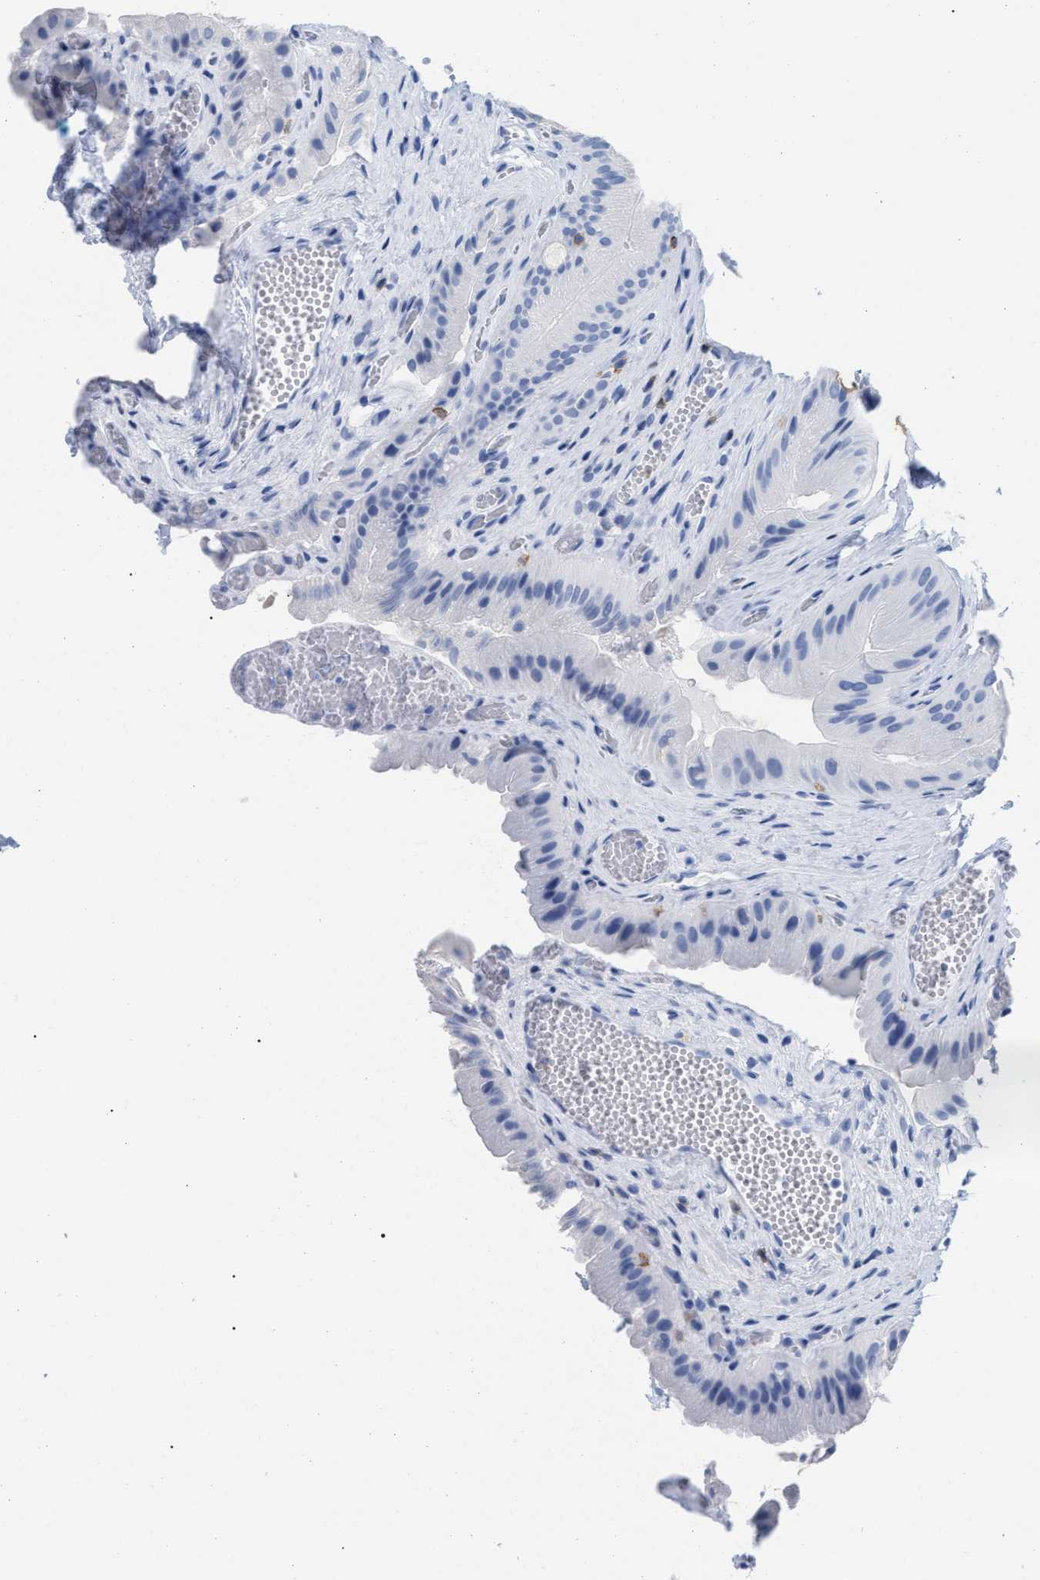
{"staining": {"intensity": "negative", "quantity": "none", "location": "none"}, "tissue": "gallbladder", "cell_type": "Glandular cells", "image_type": "normal", "snomed": [{"axis": "morphology", "description": "Normal tissue, NOS"}, {"axis": "topography", "description": "Gallbladder"}], "caption": "The micrograph displays no significant expression in glandular cells of gallbladder.", "gene": "CD5", "patient": {"sex": "male", "age": 49}}